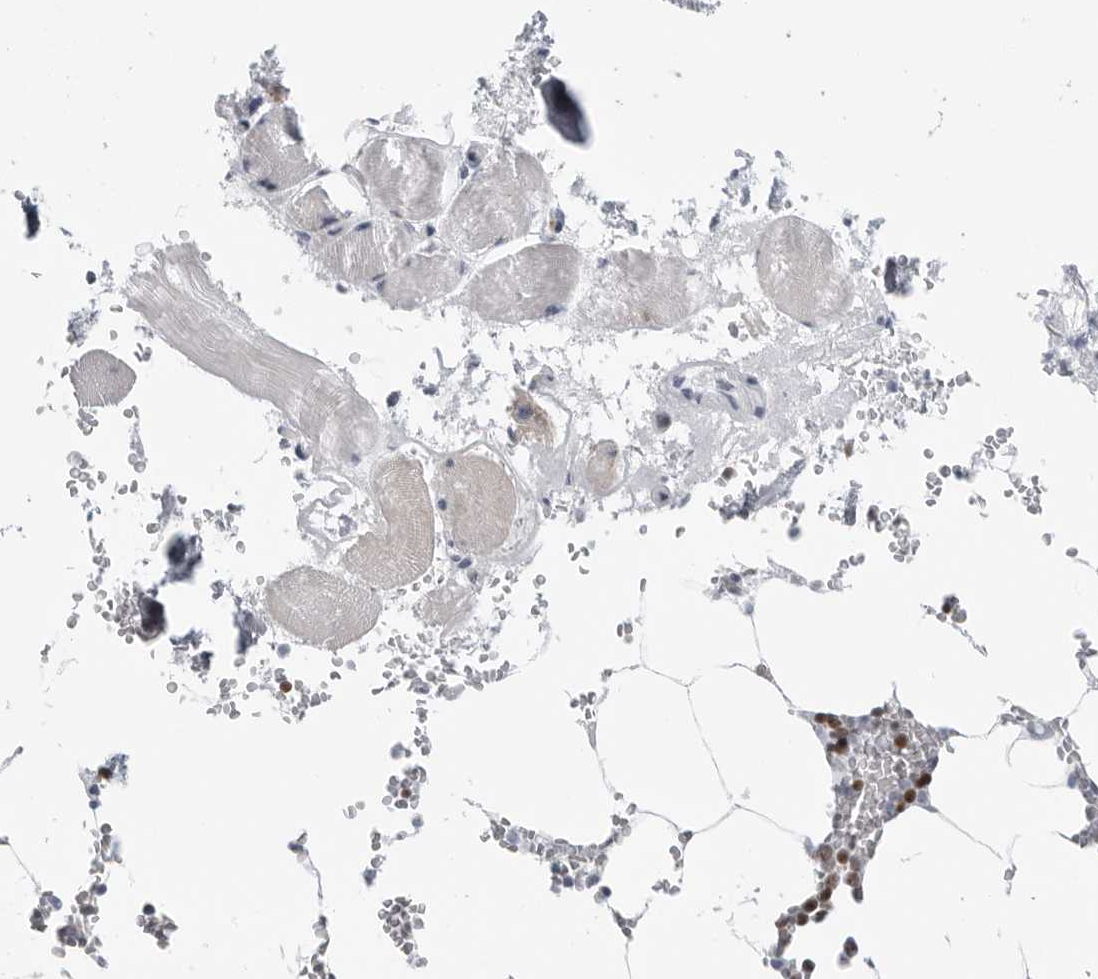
{"staining": {"intensity": "strong", "quantity": "25%-75%", "location": "nuclear"}, "tissue": "bone marrow", "cell_type": "Hematopoietic cells", "image_type": "normal", "snomed": [{"axis": "morphology", "description": "Normal tissue, NOS"}, {"axis": "topography", "description": "Bone marrow"}], "caption": "Immunohistochemical staining of unremarkable bone marrow reveals high levels of strong nuclear staining in approximately 25%-75% of hematopoietic cells.", "gene": "FAM135B", "patient": {"sex": "male", "age": 70}}